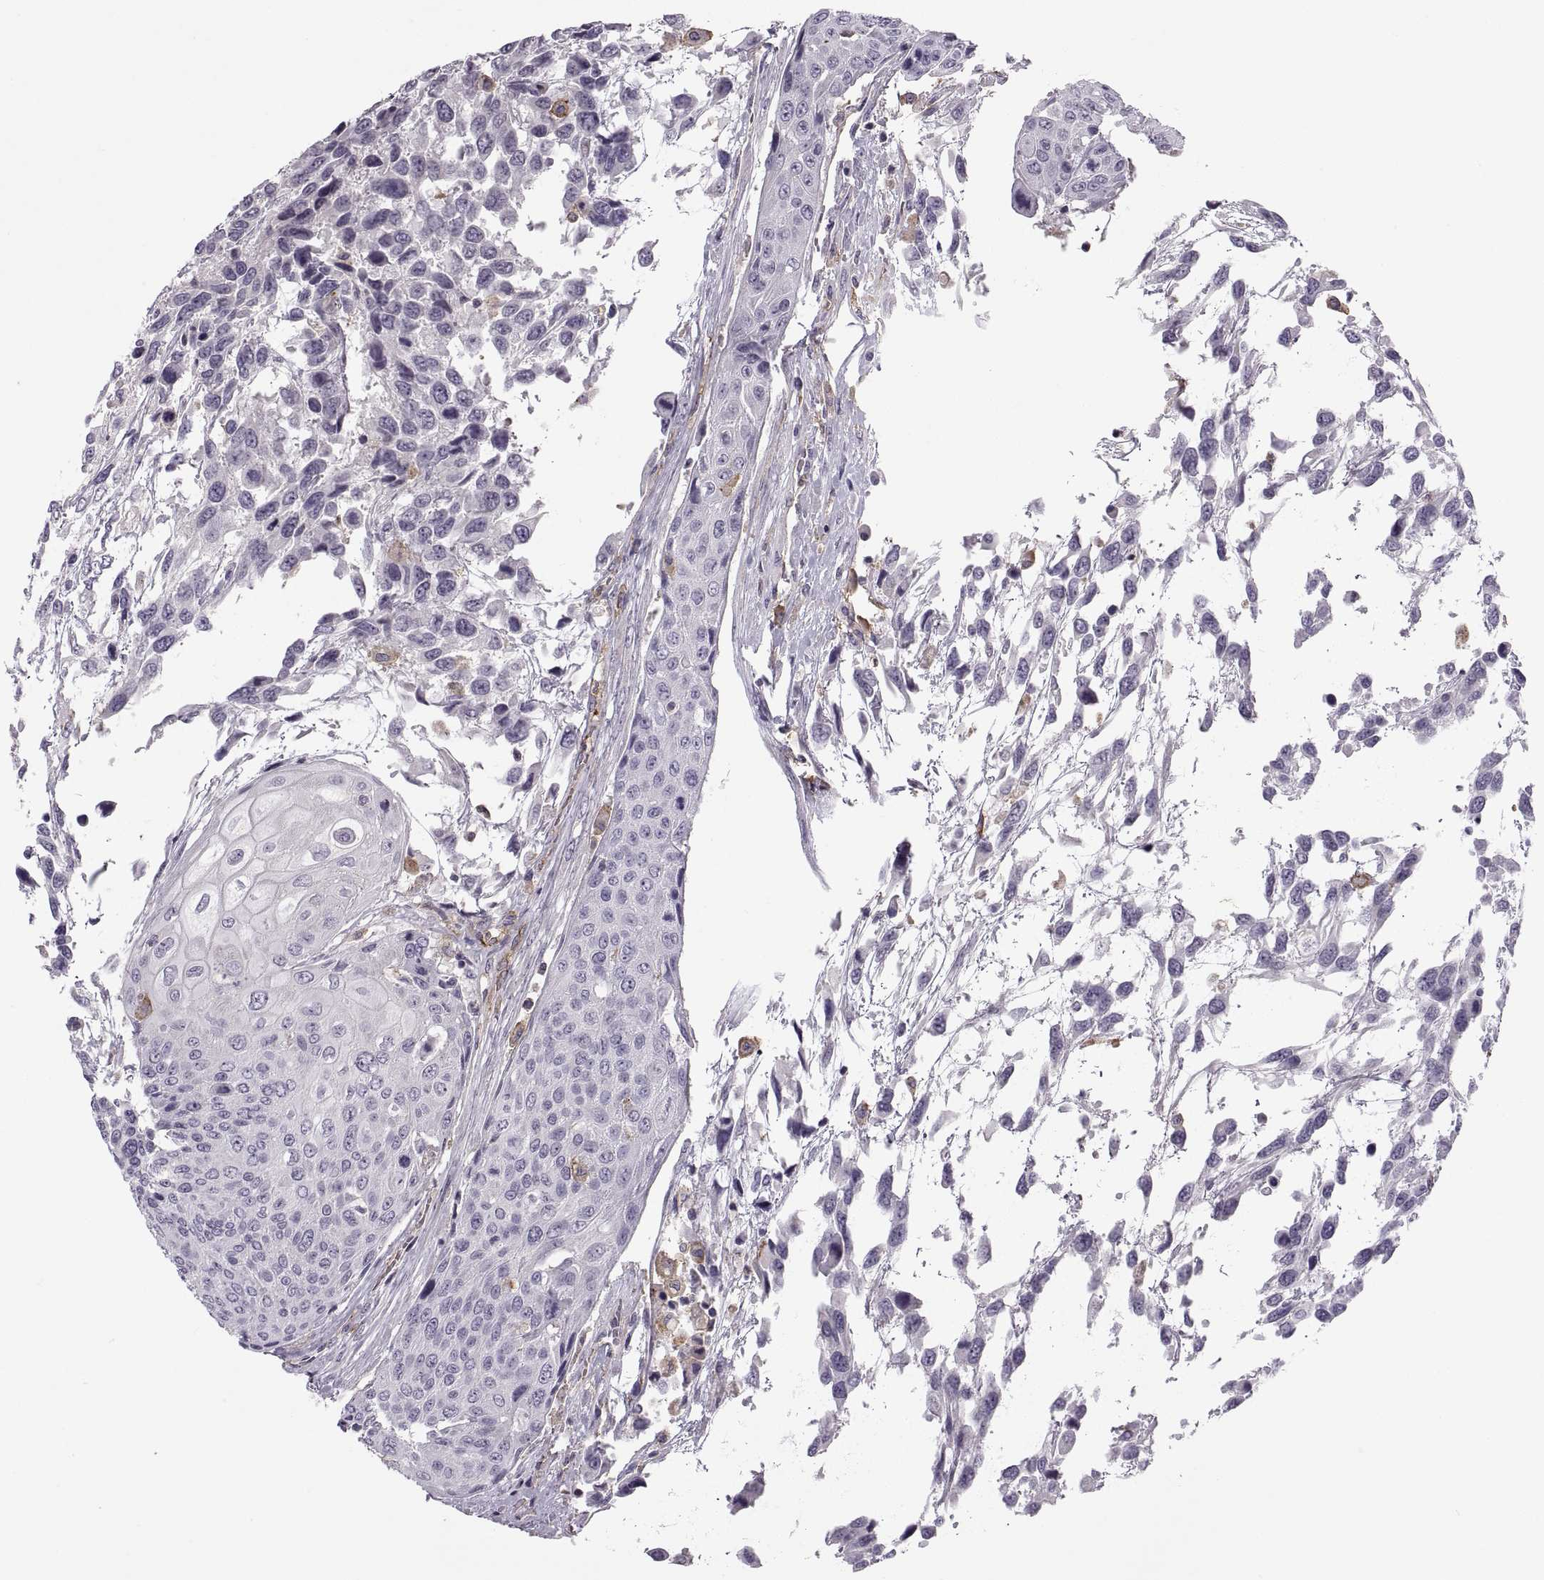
{"staining": {"intensity": "negative", "quantity": "none", "location": "none"}, "tissue": "urothelial cancer", "cell_type": "Tumor cells", "image_type": "cancer", "snomed": [{"axis": "morphology", "description": "Urothelial carcinoma, High grade"}, {"axis": "topography", "description": "Urinary bladder"}], "caption": "Immunohistochemical staining of human high-grade urothelial carcinoma reveals no significant expression in tumor cells.", "gene": "RALB", "patient": {"sex": "female", "age": 70}}